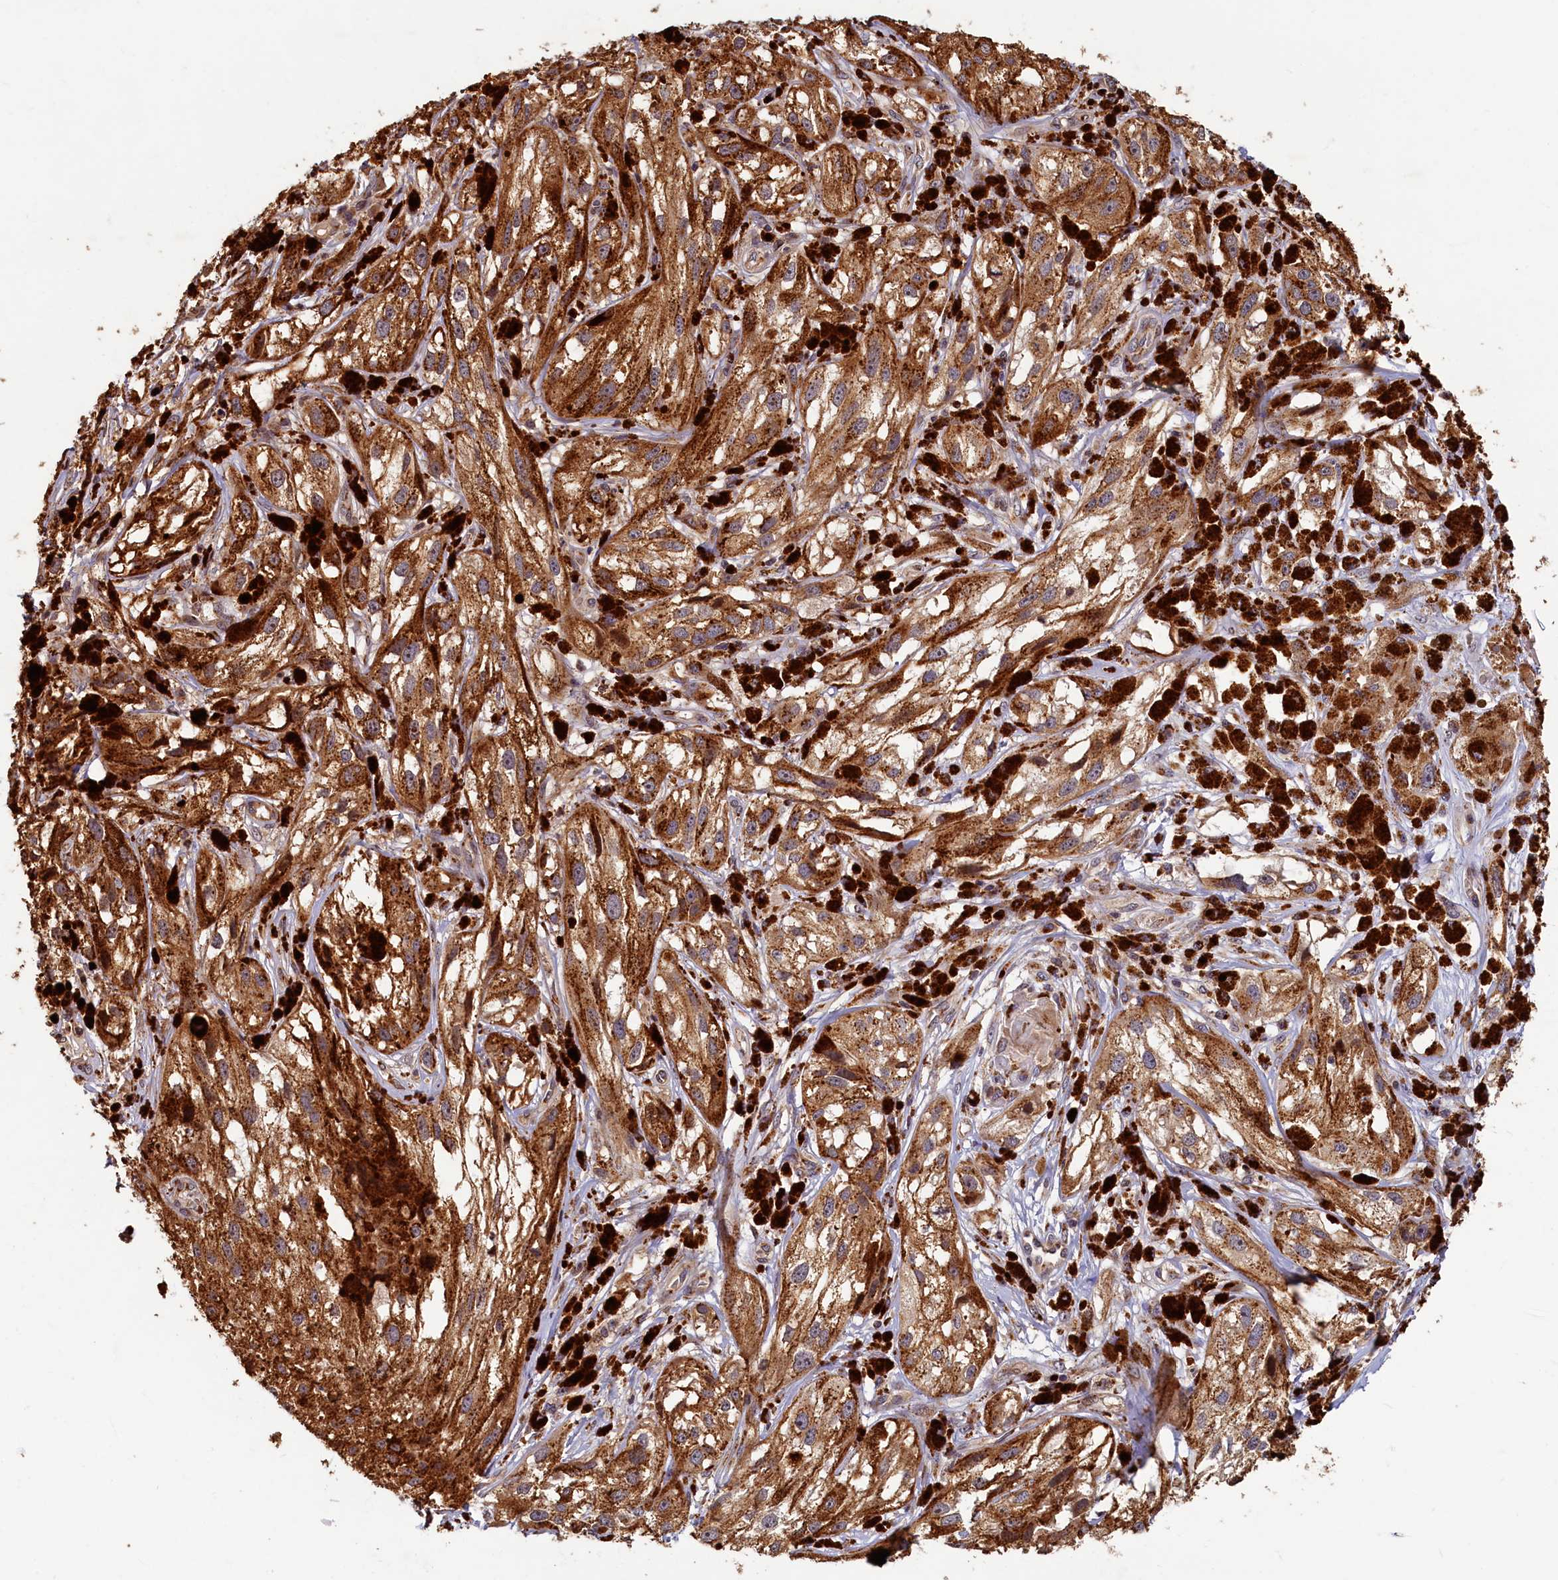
{"staining": {"intensity": "strong", "quantity": ">75%", "location": "cytoplasmic/membranous"}, "tissue": "melanoma", "cell_type": "Tumor cells", "image_type": "cancer", "snomed": [{"axis": "morphology", "description": "Malignant melanoma, NOS"}, {"axis": "topography", "description": "Skin"}], "caption": "Human melanoma stained with a brown dye demonstrates strong cytoplasmic/membranous positive staining in approximately >75% of tumor cells.", "gene": "TMEM181", "patient": {"sex": "male", "age": 88}}